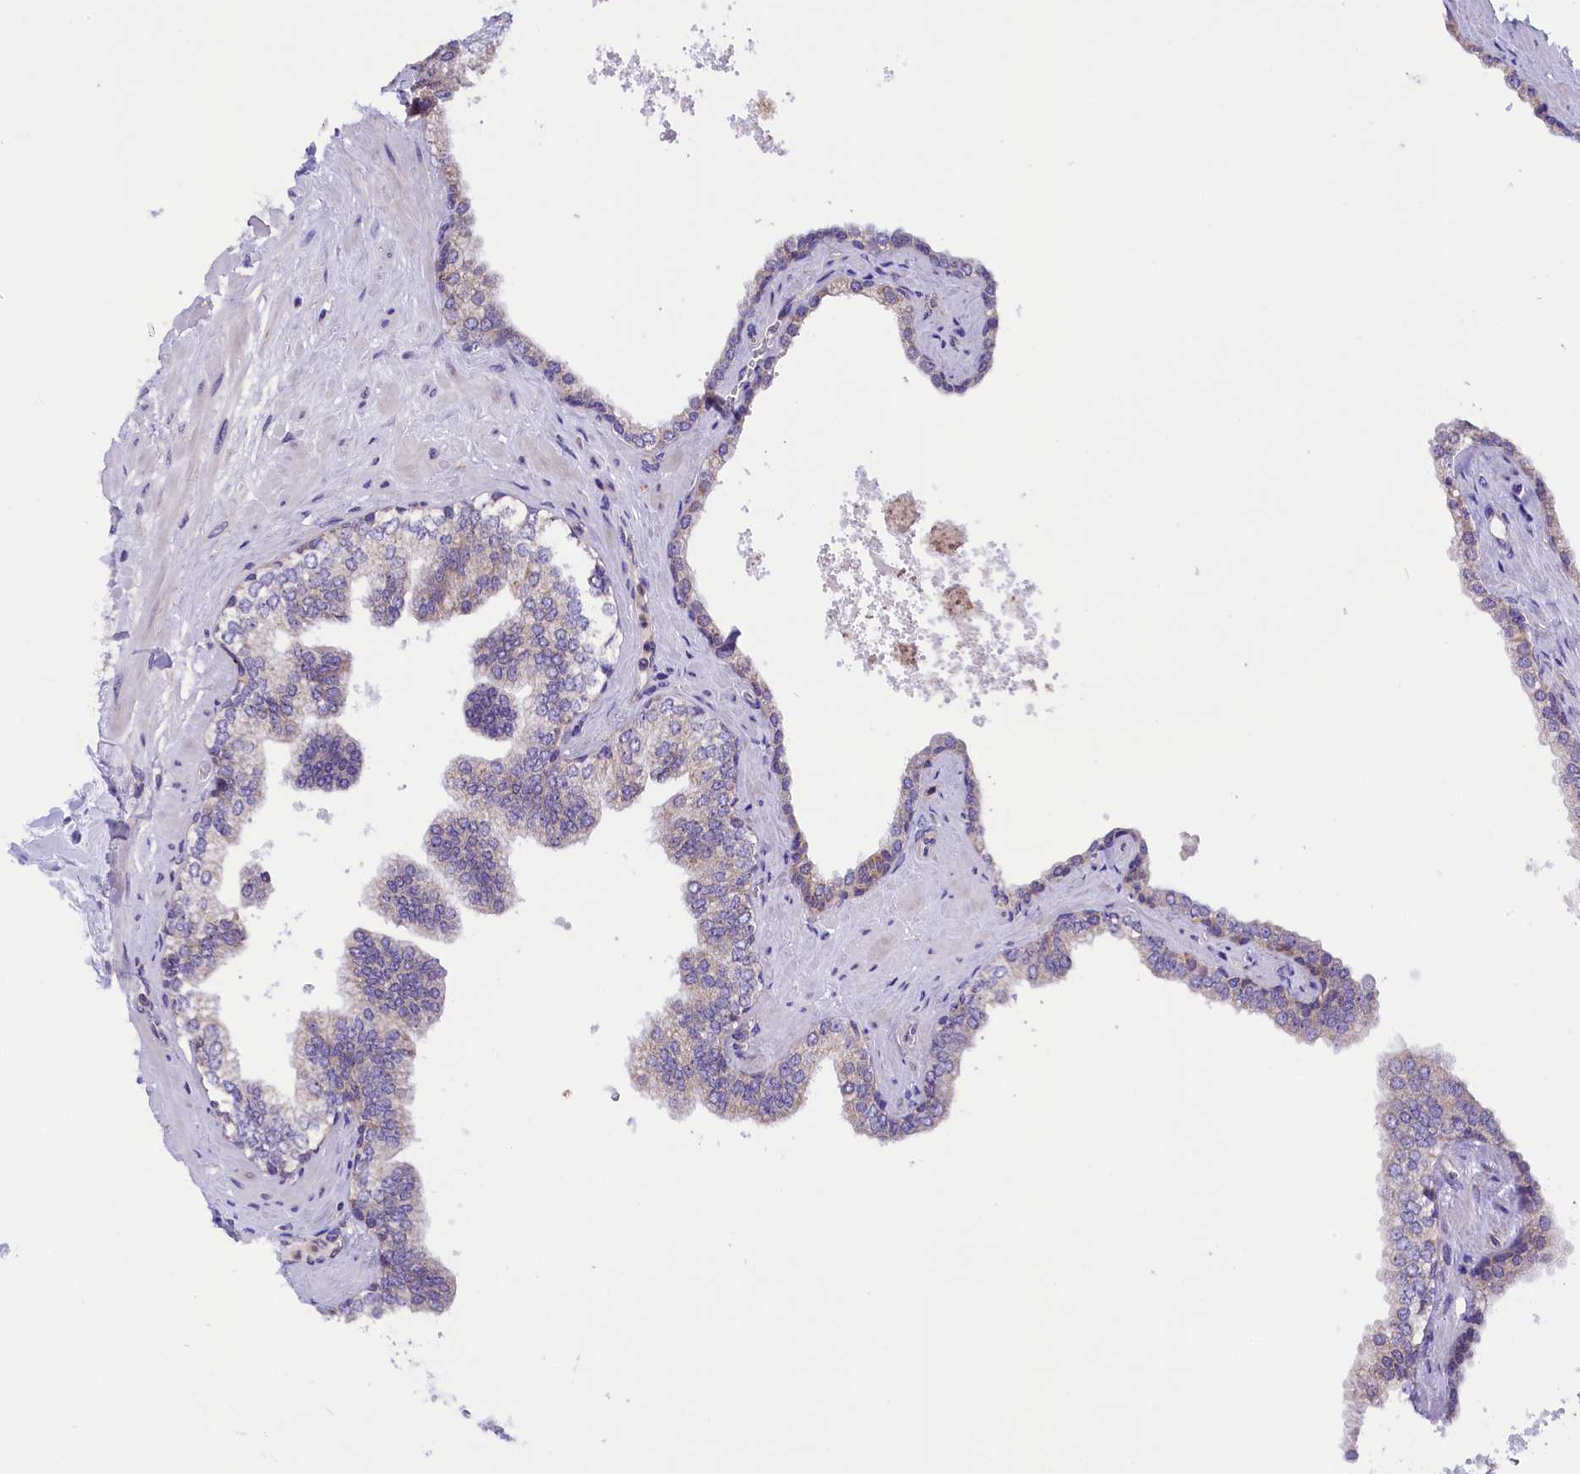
{"staining": {"intensity": "weak", "quantity": "25%-75%", "location": "cytoplasmic/membranous"}, "tissue": "prostate", "cell_type": "Glandular cells", "image_type": "normal", "snomed": [{"axis": "morphology", "description": "Normal tissue, NOS"}, {"axis": "topography", "description": "Prostate"}], "caption": "A micrograph showing weak cytoplasmic/membranous expression in about 25%-75% of glandular cells in benign prostate, as visualized by brown immunohistochemical staining.", "gene": "DNAJB9", "patient": {"sex": "male", "age": 60}}